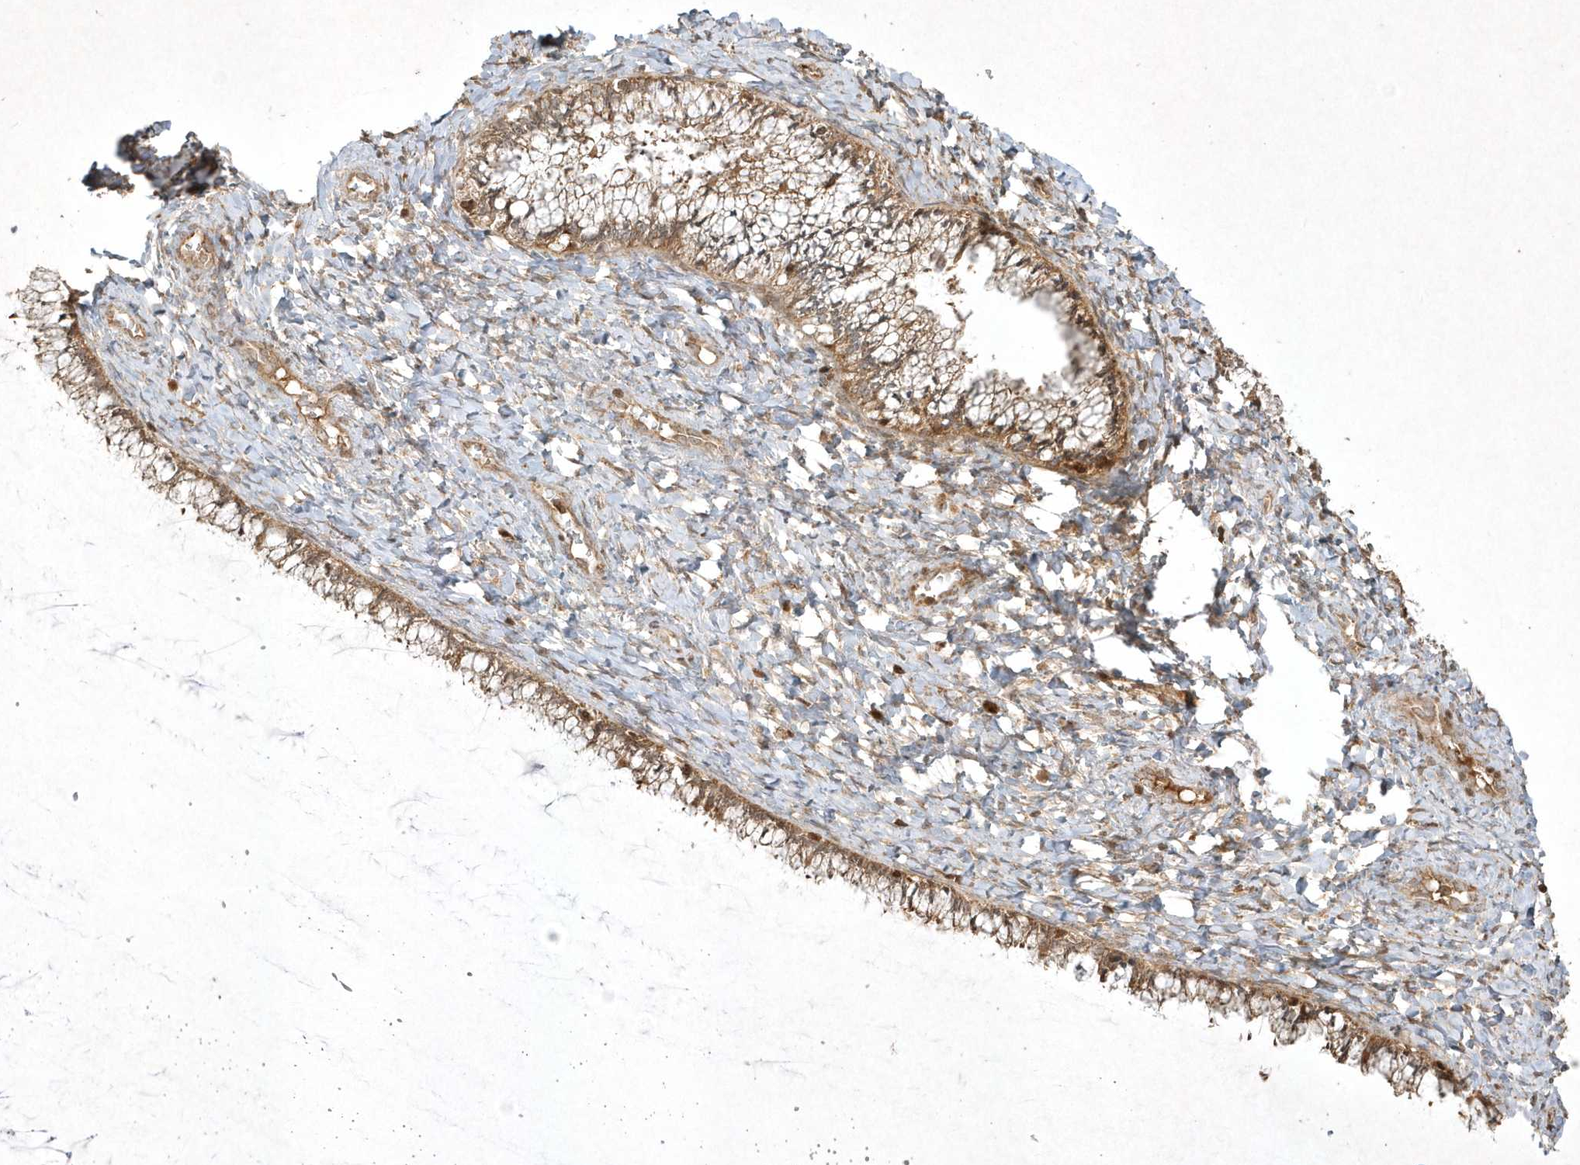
{"staining": {"intensity": "moderate", "quantity": ">75%", "location": "cytoplasmic/membranous"}, "tissue": "cervix", "cell_type": "Glandular cells", "image_type": "normal", "snomed": [{"axis": "morphology", "description": "Normal tissue, NOS"}, {"axis": "morphology", "description": "Adenocarcinoma, NOS"}, {"axis": "topography", "description": "Cervix"}], "caption": "Cervix stained with IHC displays moderate cytoplasmic/membranous positivity in about >75% of glandular cells.", "gene": "PLTP", "patient": {"sex": "female", "age": 29}}